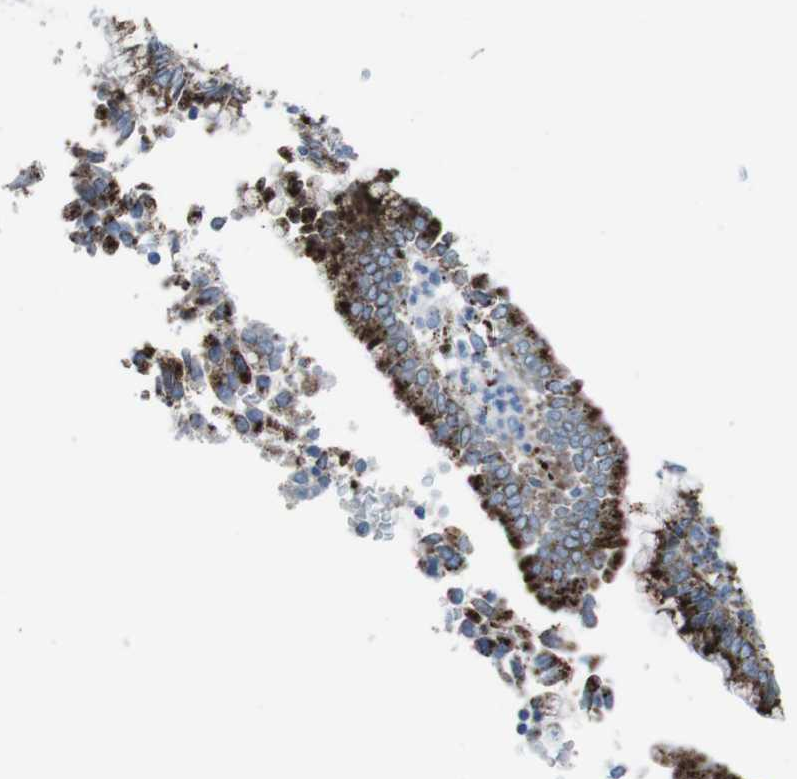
{"staining": {"intensity": "strong", "quantity": ">75%", "location": "cytoplasmic/membranous"}, "tissue": "cervical cancer", "cell_type": "Tumor cells", "image_type": "cancer", "snomed": [{"axis": "morphology", "description": "Adenocarcinoma, NOS"}, {"axis": "topography", "description": "Cervix"}], "caption": "Cervical cancer tissue reveals strong cytoplasmic/membranous staining in about >75% of tumor cells, visualized by immunohistochemistry.", "gene": "SCARB2", "patient": {"sex": "female", "age": 44}}